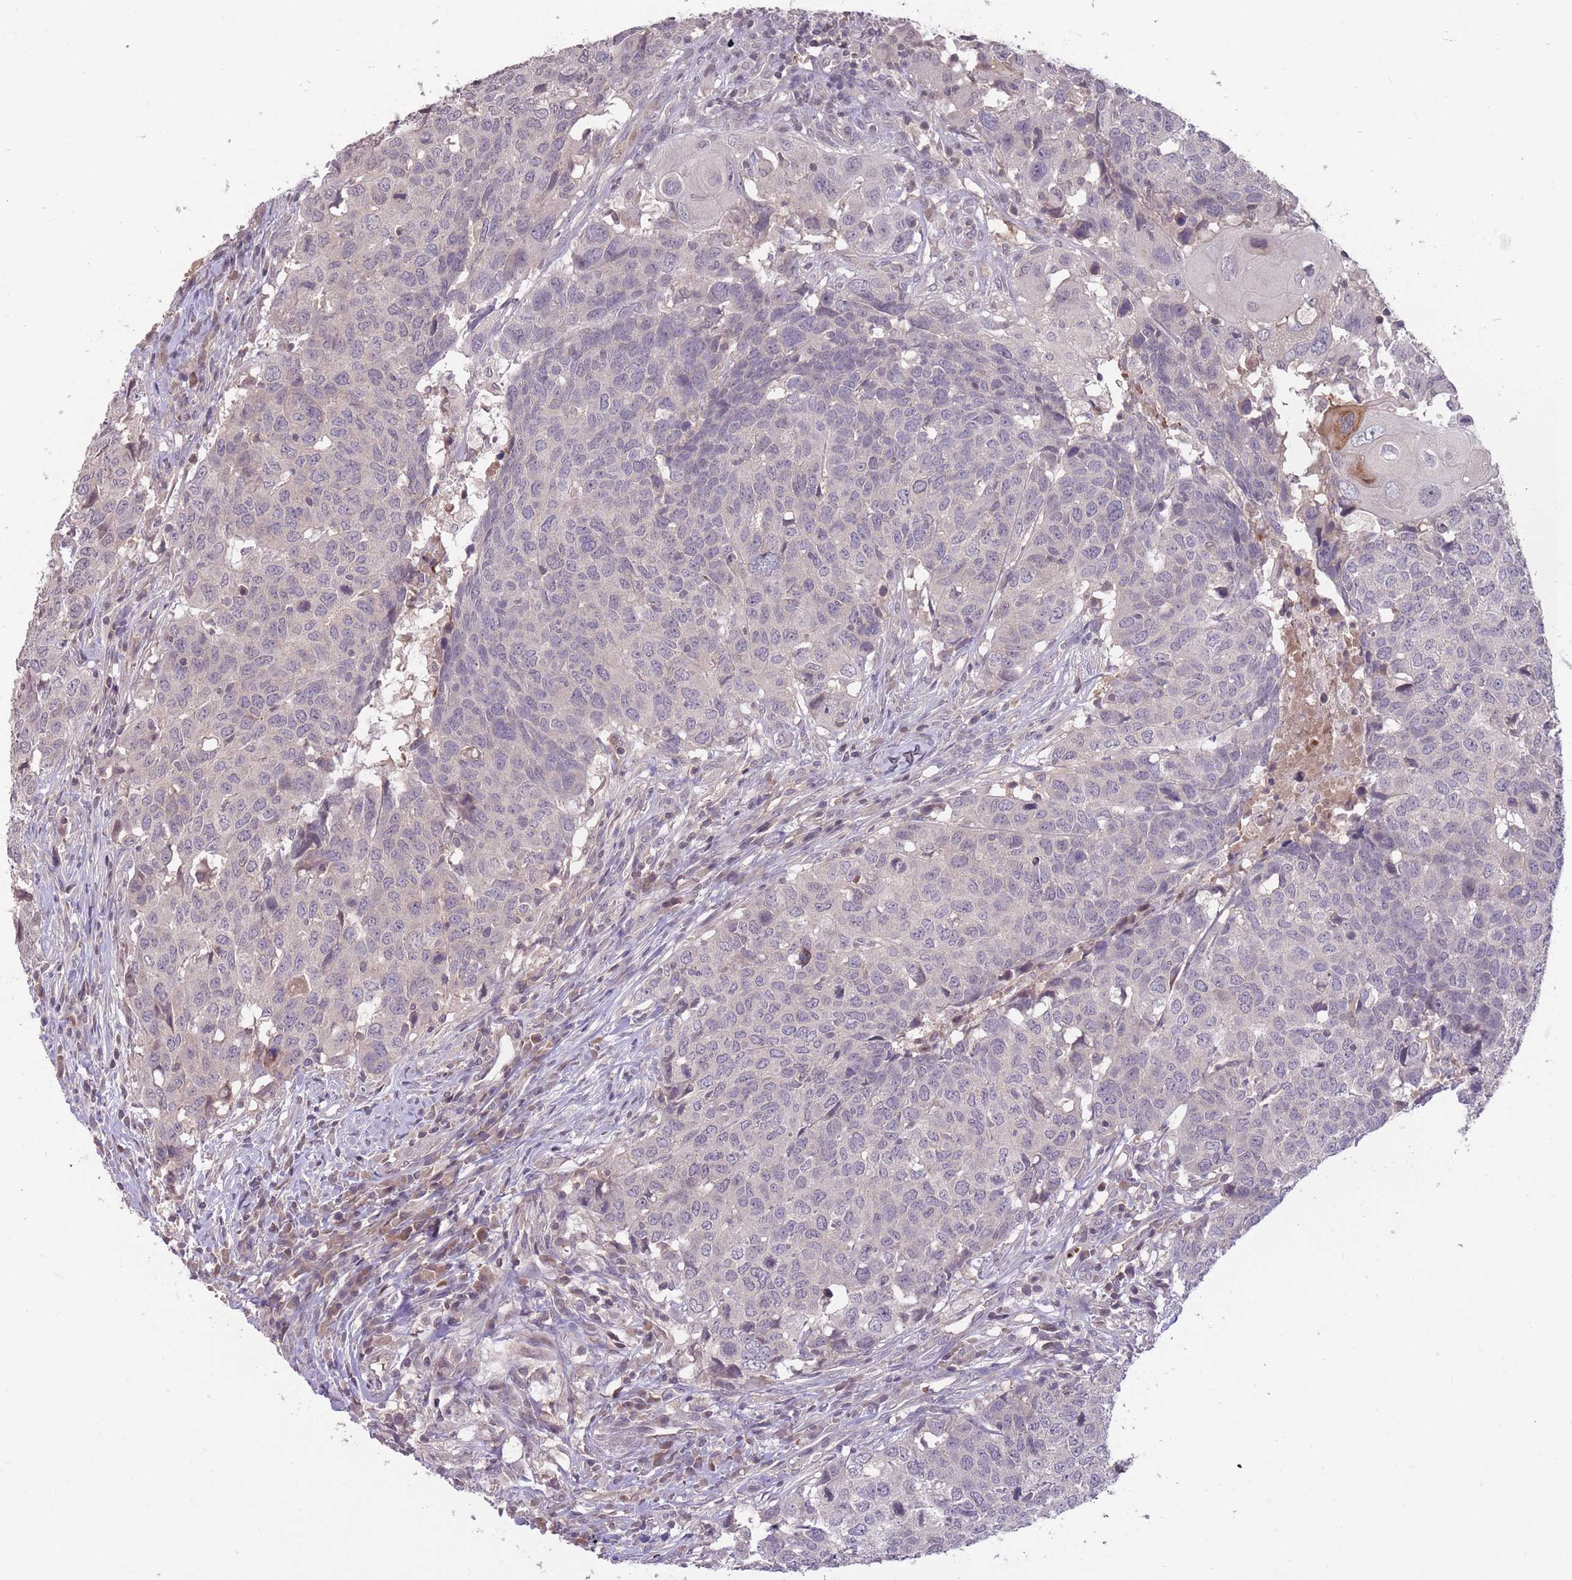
{"staining": {"intensity": "negative", "quantity": "none", "location": "none"}, "tissue": "head and neck cancer", "cell_type": "Tumor cells", "image_type": "cancer", "snomed": [{"axis": "morphology", "description": "Normal tissue, NOS"}, {"axis": "morphology", "description": "Squamous cell carcinoma, NOS"}, {"axis": "topography", "description": "Skeletal muscle"}, {"axis": "topography", "description": "Vascular tissue"}, {"axis": "topography", "description": "Peripheral nerve tissue"}, {"axis": "topography", "description": "Head-Neck"}], "caption": "High magnification brightfield microscopy of head and neck squamous cell carcinoma stained with DAB (3,3'-diaminobenzidine) (brown) and counterstained with hematoxylin (blue): tumor cells show no significant staining.", "gene": "ADCYAP1R1", "patient": {"sex": "male", "age": 66}}